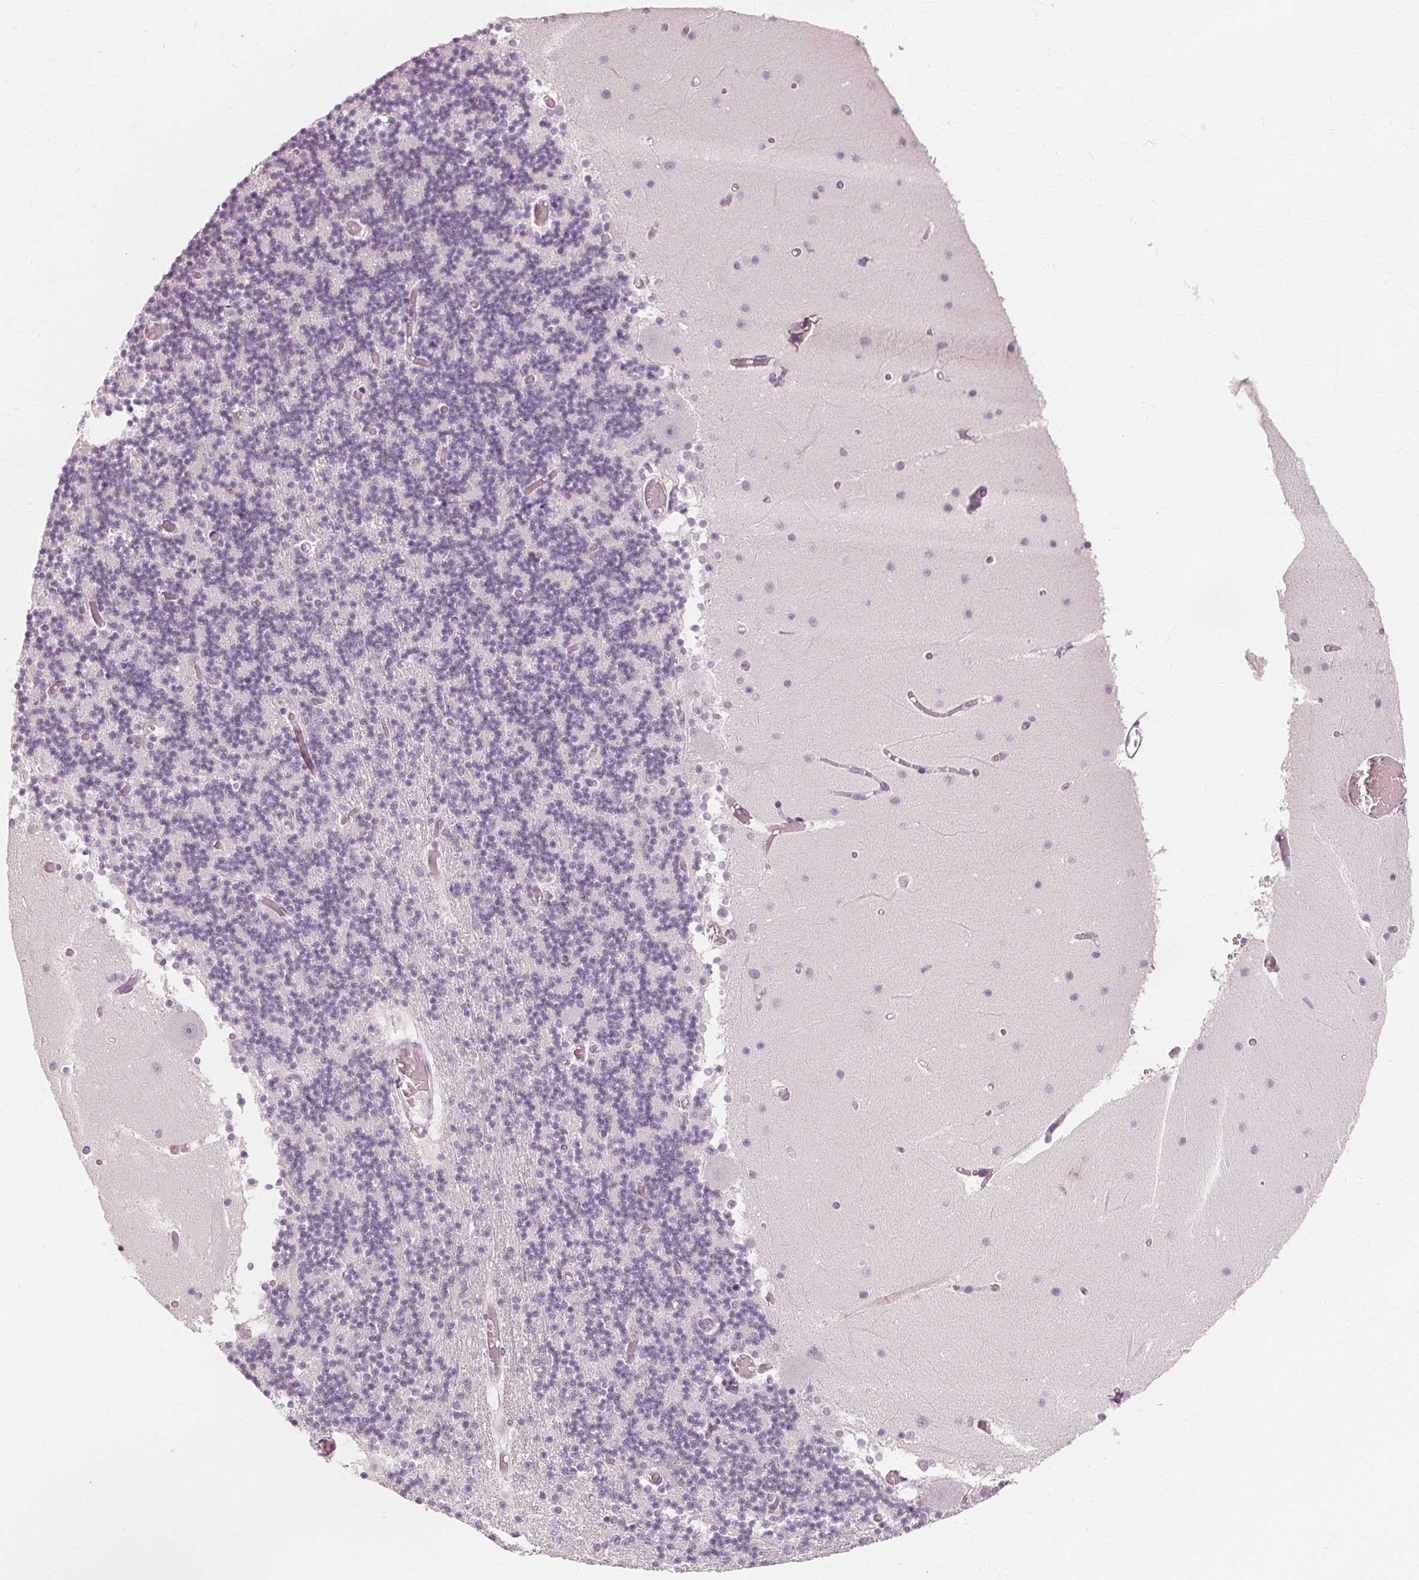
{"staining": {"intensity": "negative", "quantity": "none", "location": "none"}, "tissue": "cerebellum", "cell_type": "Cells in granular layer", "image_type": "normal", "snomed": [{"axis": "morphology", "description": "Normal tissue, NOS"}, {"axis": "topography", "description": "Cerebellum"}], "caption": "Immunohistochemistry of benign human cerebellum demonstrates no staining in cells in granular layer. (Stains: DAB (3,3'-diaminobenzidine) immunohistochemistry with hematoxylin counter stain, Microscopy: brightfield microscopy at high magnification).", "gene": "MUC12", "patient": {"sex": "female", "age": 28}}